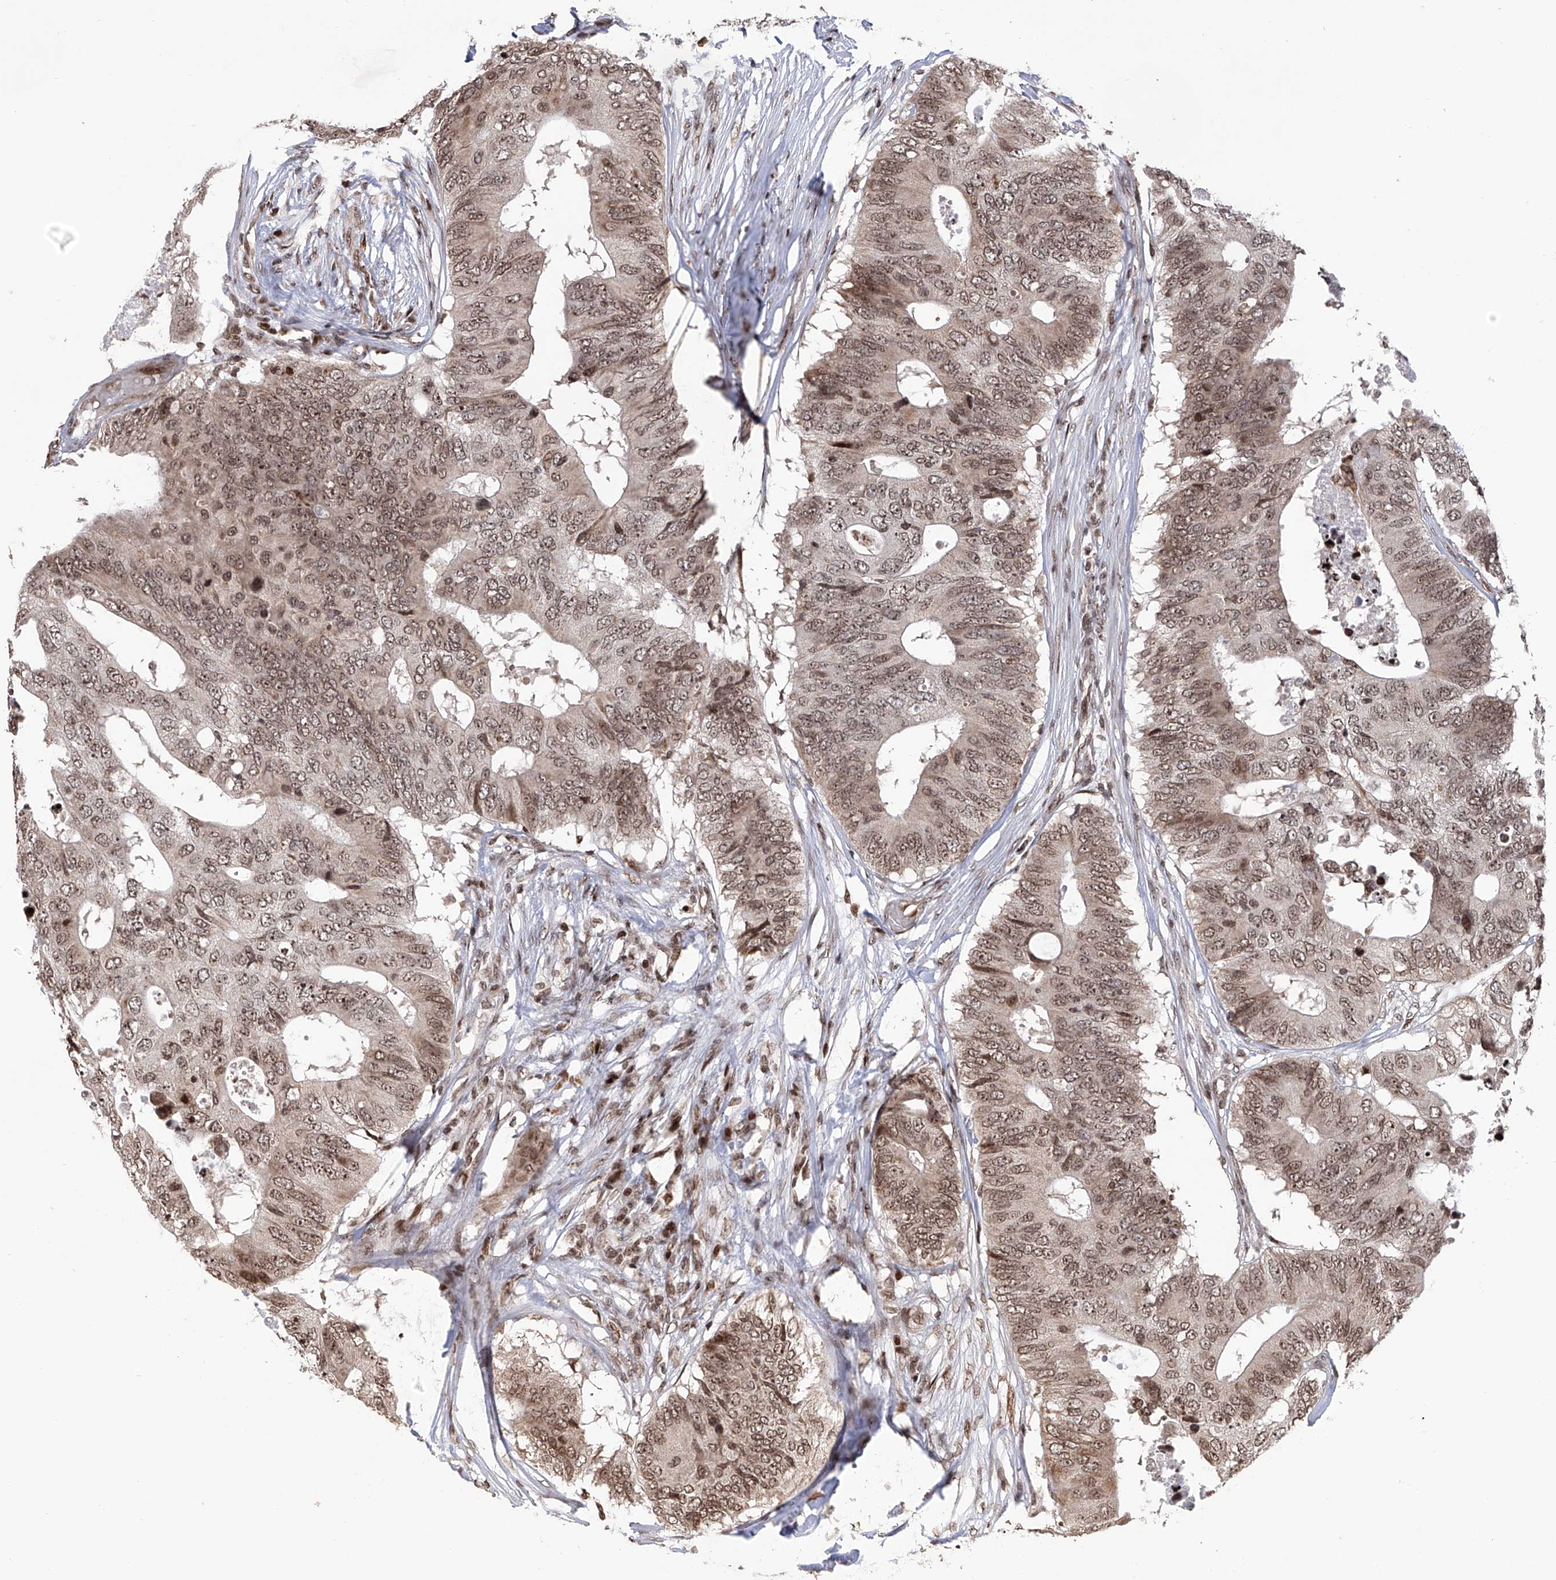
{"staining": {"intensity": "moderate", "quantity": ">75%", "location": "cytoplasmic/membranous,nuclear"}, "tissue": "colorectal cancer", "cell_type": "Tumor cells", "image_type": "cancer", "snomed": [{"axis": "morphology", "description": "Adenocarcinoma, NOS"}, {"axis": "topography", "description": "Colon"}], "caption": "Colorectal cancer (adenocarcinoma) was stained to show a protein in brown. There is medium levels of moderate cytoplasmic/membranous and nuclear positivity in about >75% of tumor cells.", "gene": "PAK1IP1", "patient": {"sex": "male", "age": 71}}